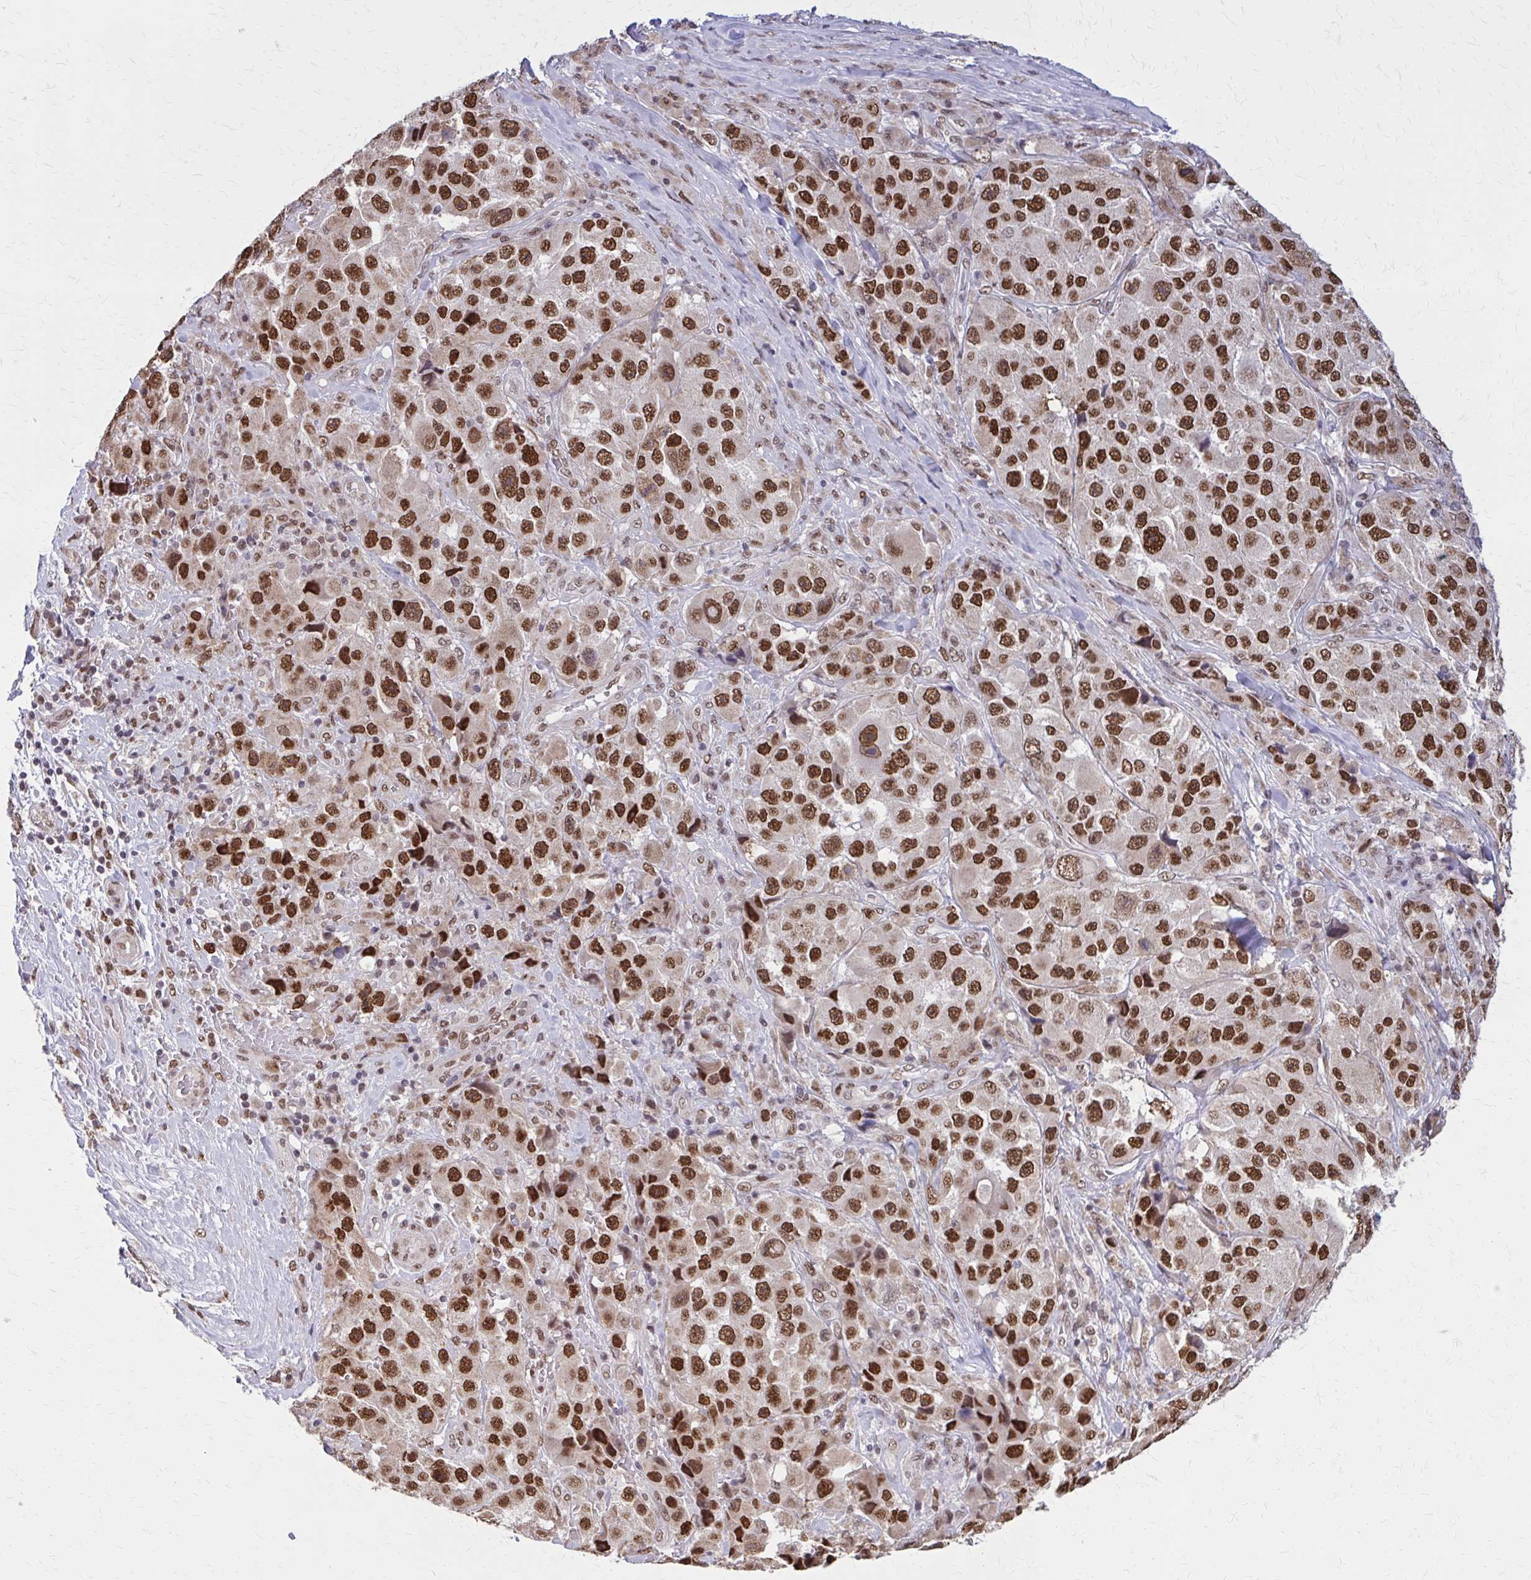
{"staining": {"intensity": "strong", "quantity": ">75%", "location": "nuclear"}, "tissue": "melanoma", "cell_type": "Tumor cells", "image_type": "cancer", "snomed": [{"axis": "morphology", "description": "Malignant melanoma, Metastatic site"}, {"axis": "topography", "description": "Lymph node"}], "caption": "Melanoma stained for a protein displays strong nuclear positivity in tumor cells.", "gene": "TTF1", "patient": {"sex": "male", "age": 62}}